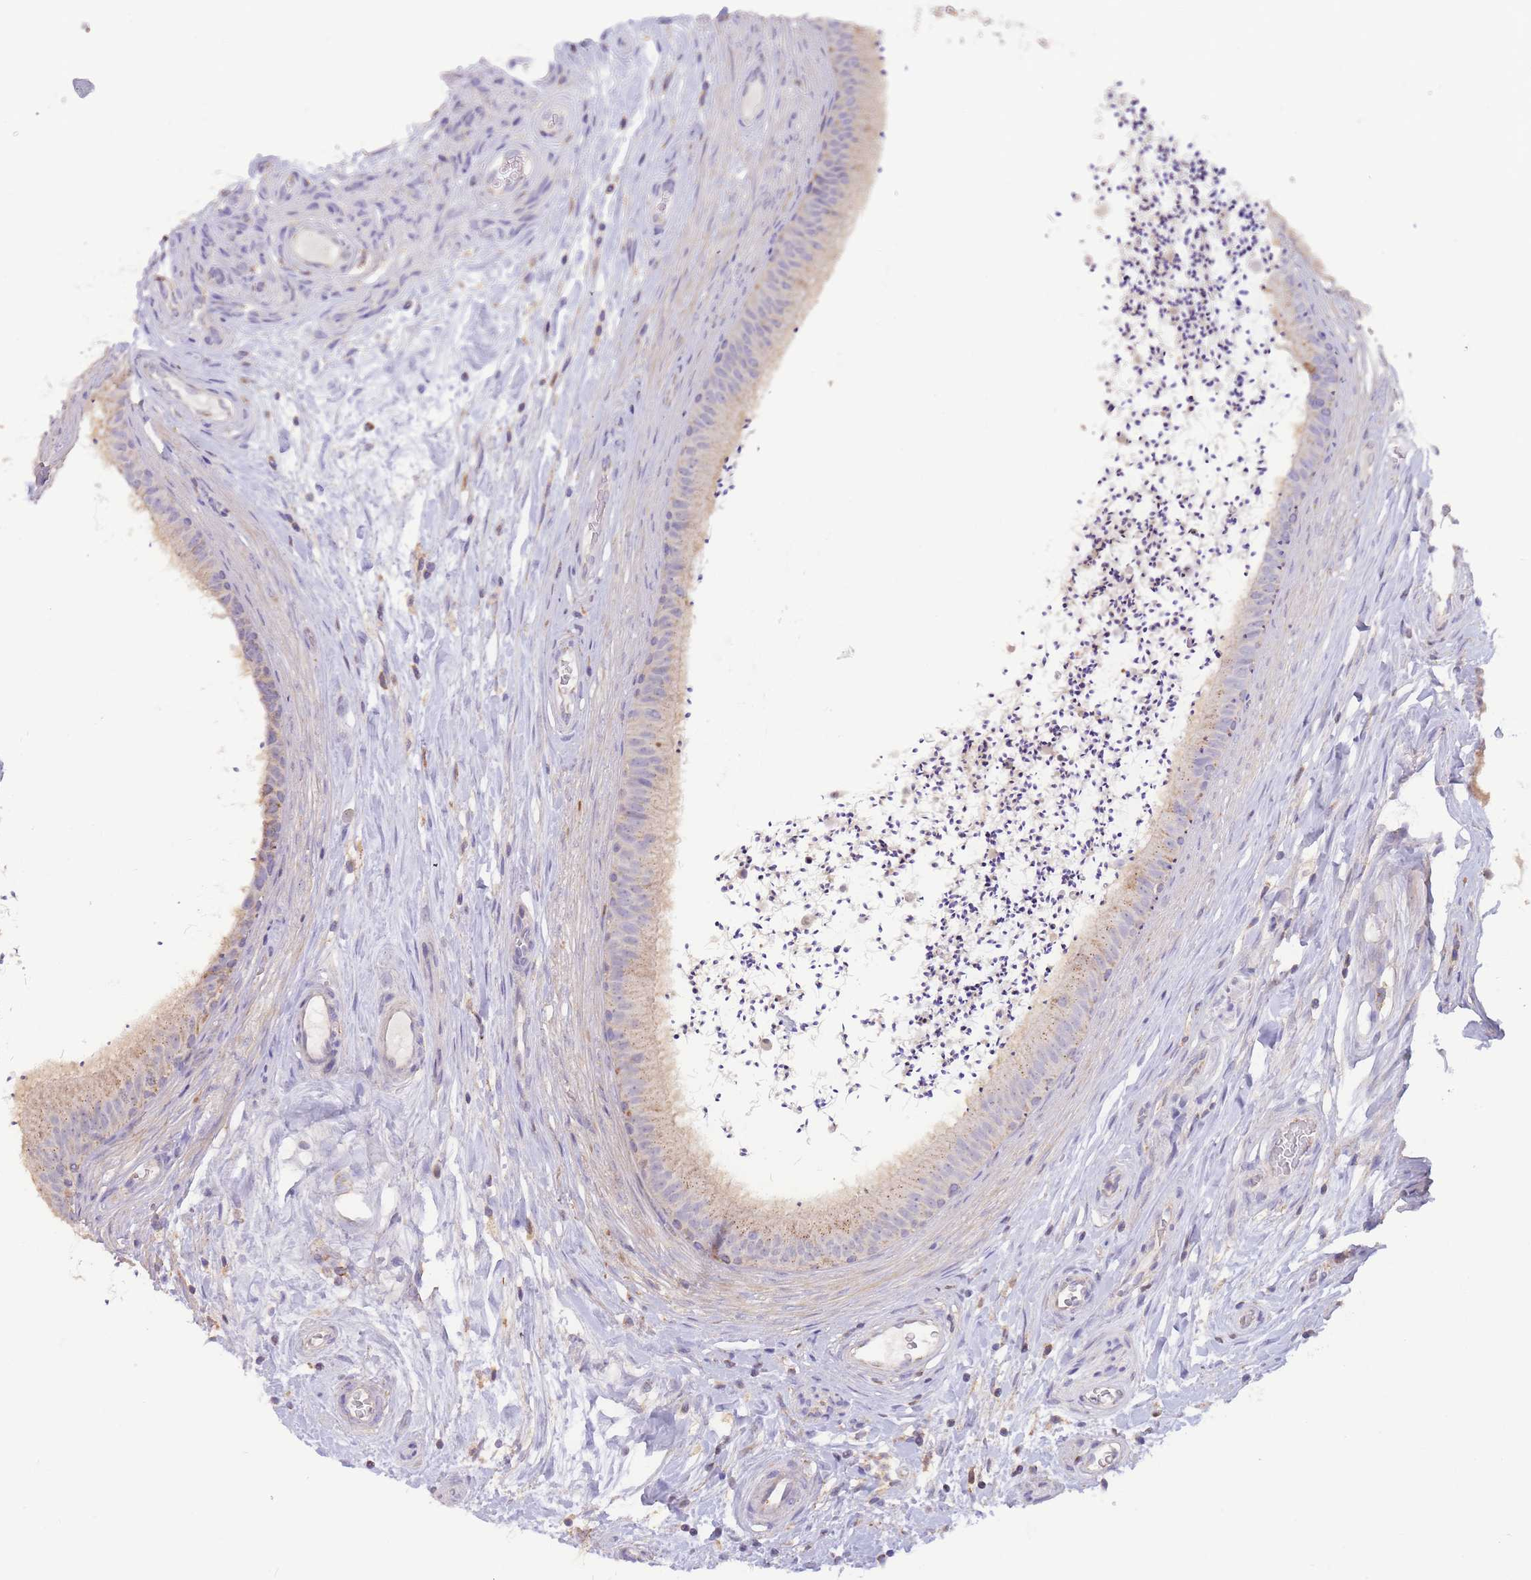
{"staining": {"intensity": "weak", "quantity": "25%-75%", "location": "cytoplasmic/membranous"}, "tissue": "epididymis", "cell_type": "Glandular cells", "image_type": "normal", "snomed": [{"axis": "morphology", "description": "Normal tissue, NOS"}, {"axis": "topography", "description": "Testis"}, {"axis": "topography", "description": "Epididymis"}], "caption": "Immunohistochemistry micrograph of normal human epididymis stained for a protein (brown), which shows low levels of weak cytoplasmic/membranous expression in about 25%-75% of glandular cells.", "gene": "SLC25A42", "patient": {"sex": "male", "age": 41}}